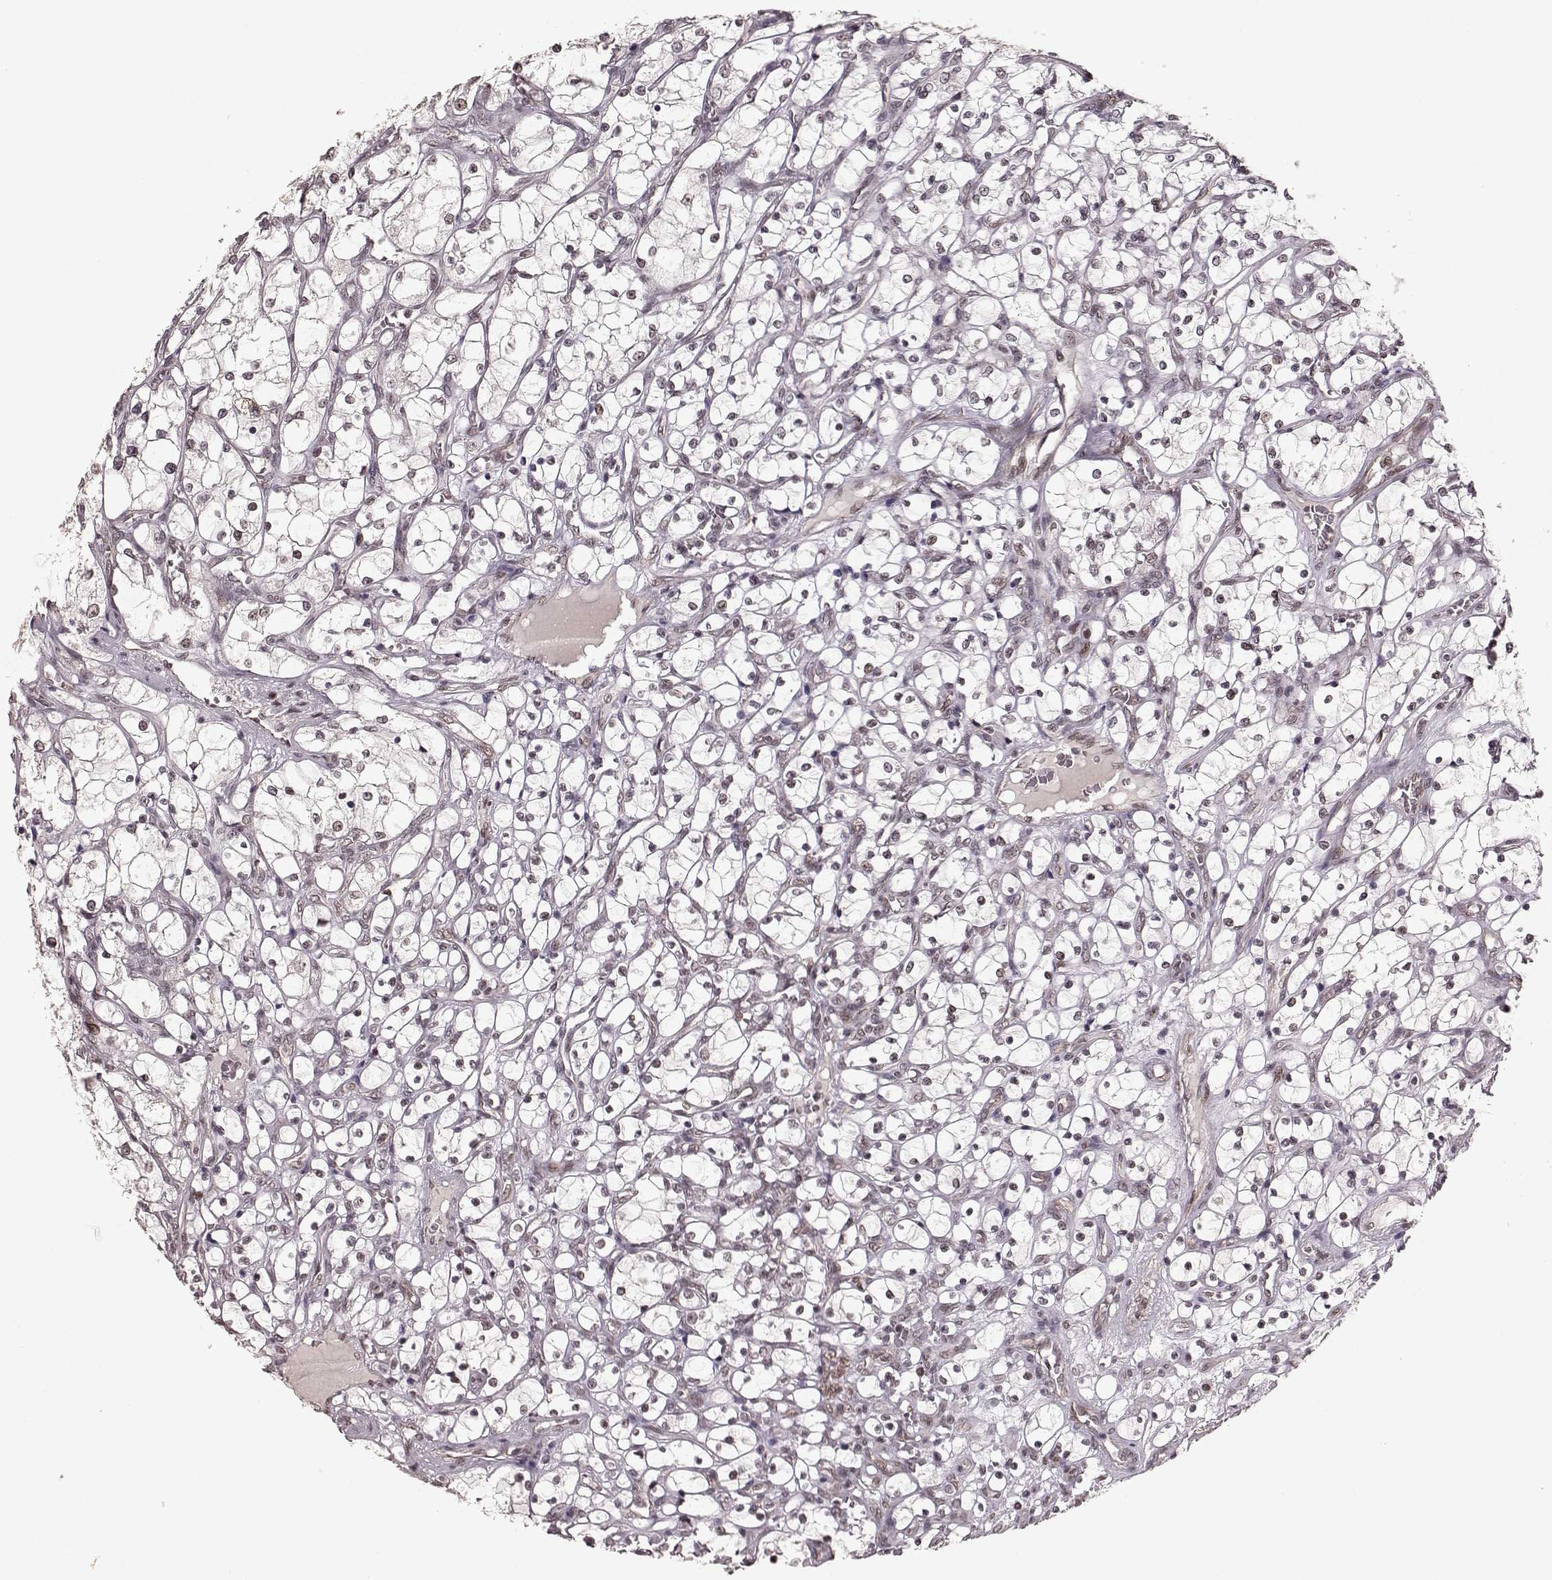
{"staining": {"intensity": "weak", "quantity": "25%-75%", "location": "nuclear"}, "tissue": "renal cancer", "cell_type": "Tumor cells", "image_type": "cancer", "snomed": [{"axis": "morphology", "description": "Adenocarcinoma, NOS"}, {"axis": "topography", "description": "Kidney"}], "caption": "Brown immunohistochemical staining in human renal cancer (adenocarcinoma) demonstrates weak nuclear expression in about 25%-75% of tumor cells. The staining was performed using DAB (3,3'-diaminobenzidine) to visualize the protein expression in brown, while the nuclei were stained in blue with hematoxylin (Magnification: 20x).", "gene": "RRAGD", "patient": {"sex": "female", "age": 69}}